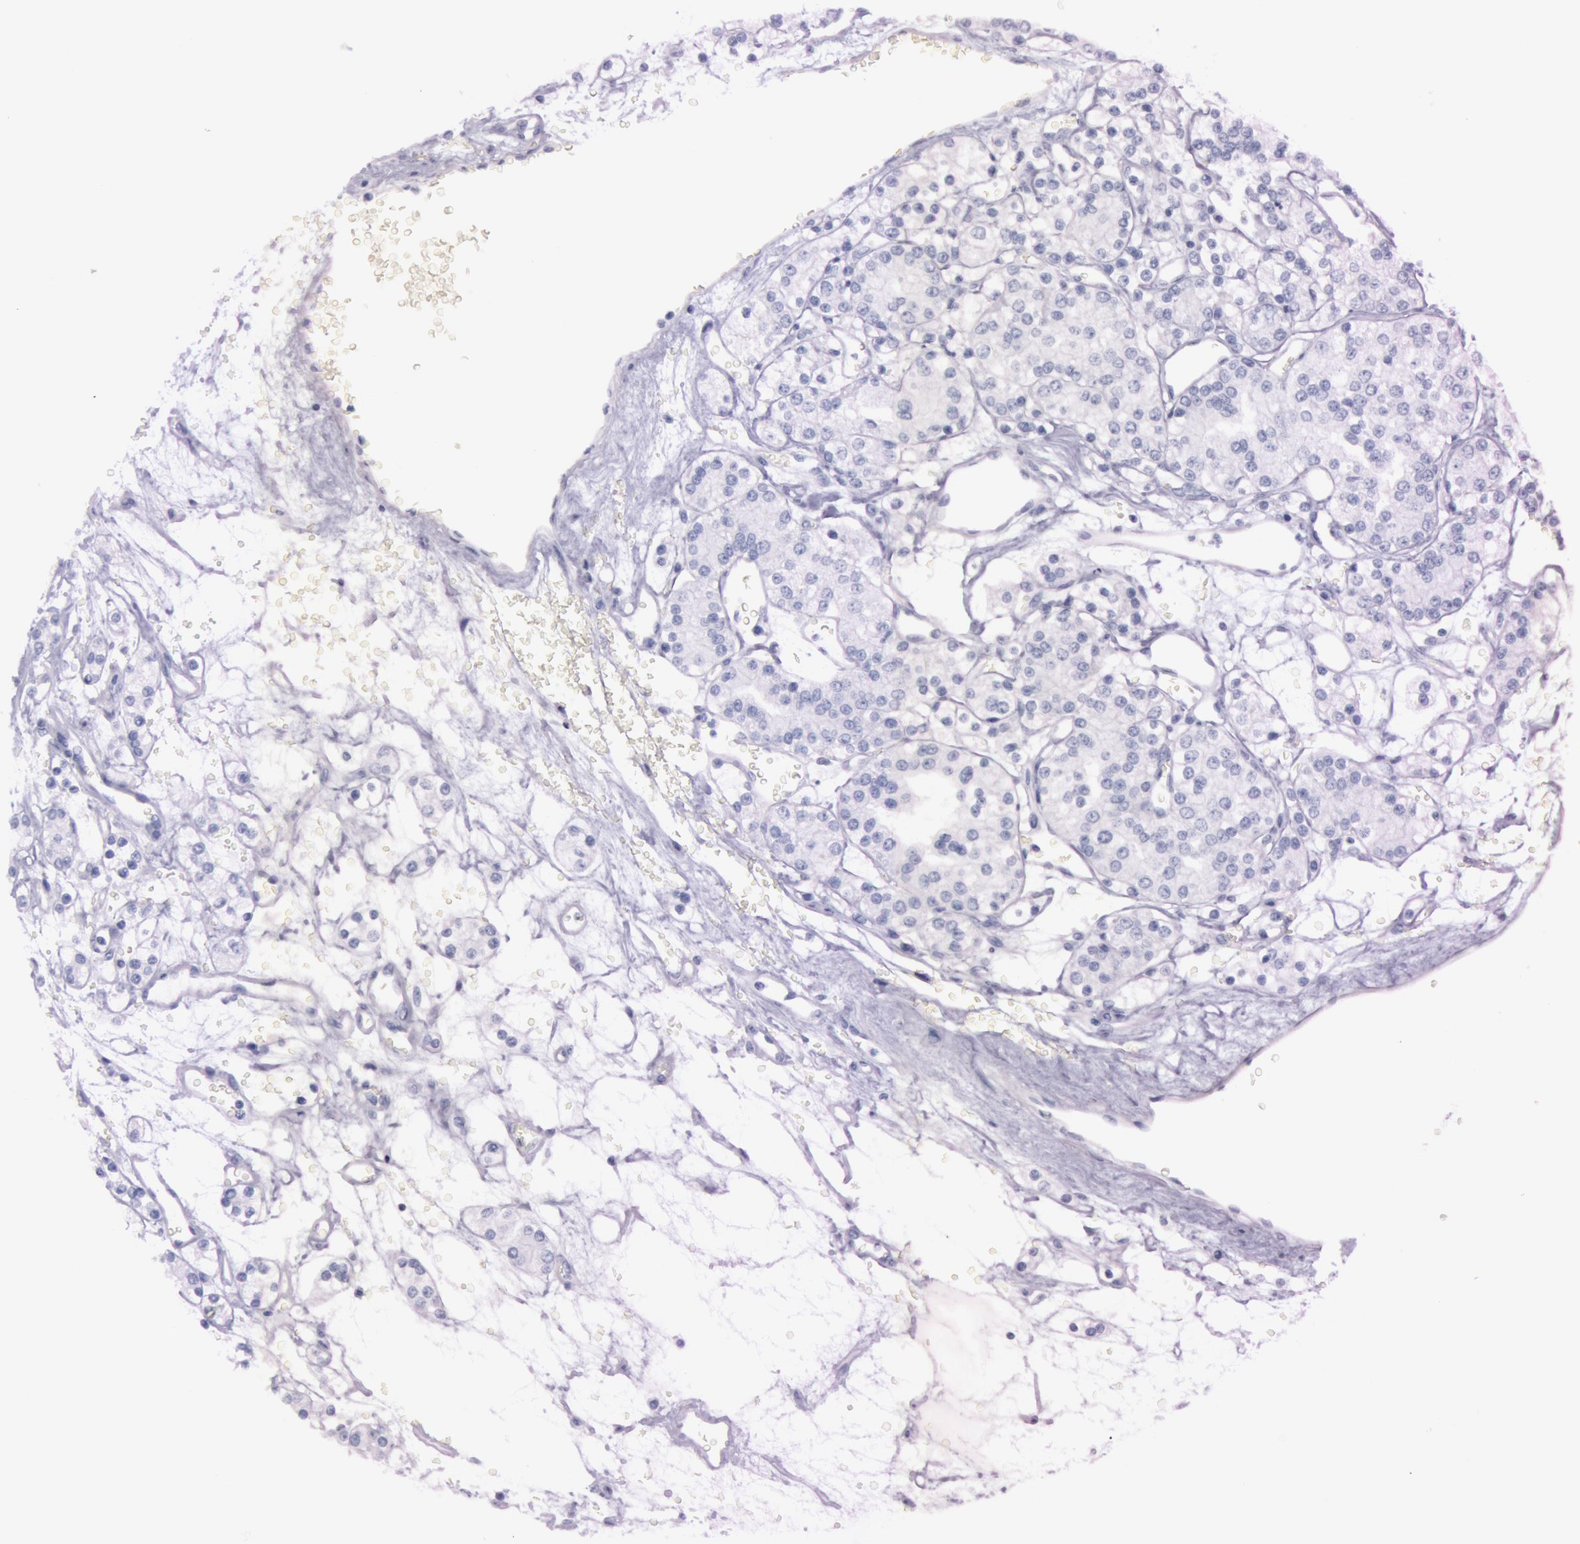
{"staining": {"intensity": "negative", "quantity": "none", "location": "none"}, "tissue": "renal cancer", "cell_type": "Tumor cells", "image_type": "cancer", "snomed": [{"axis": "morphology", "description": "Adenocarcinoma, NOS"}, {"axis": "topography", "description": "Kidney"}], "caption": "Tumor cells are negative for brown protein staining in renal adenocarcinoma.", "gene": "S100A7", "patient": {"sex": "female", "age": 62}}